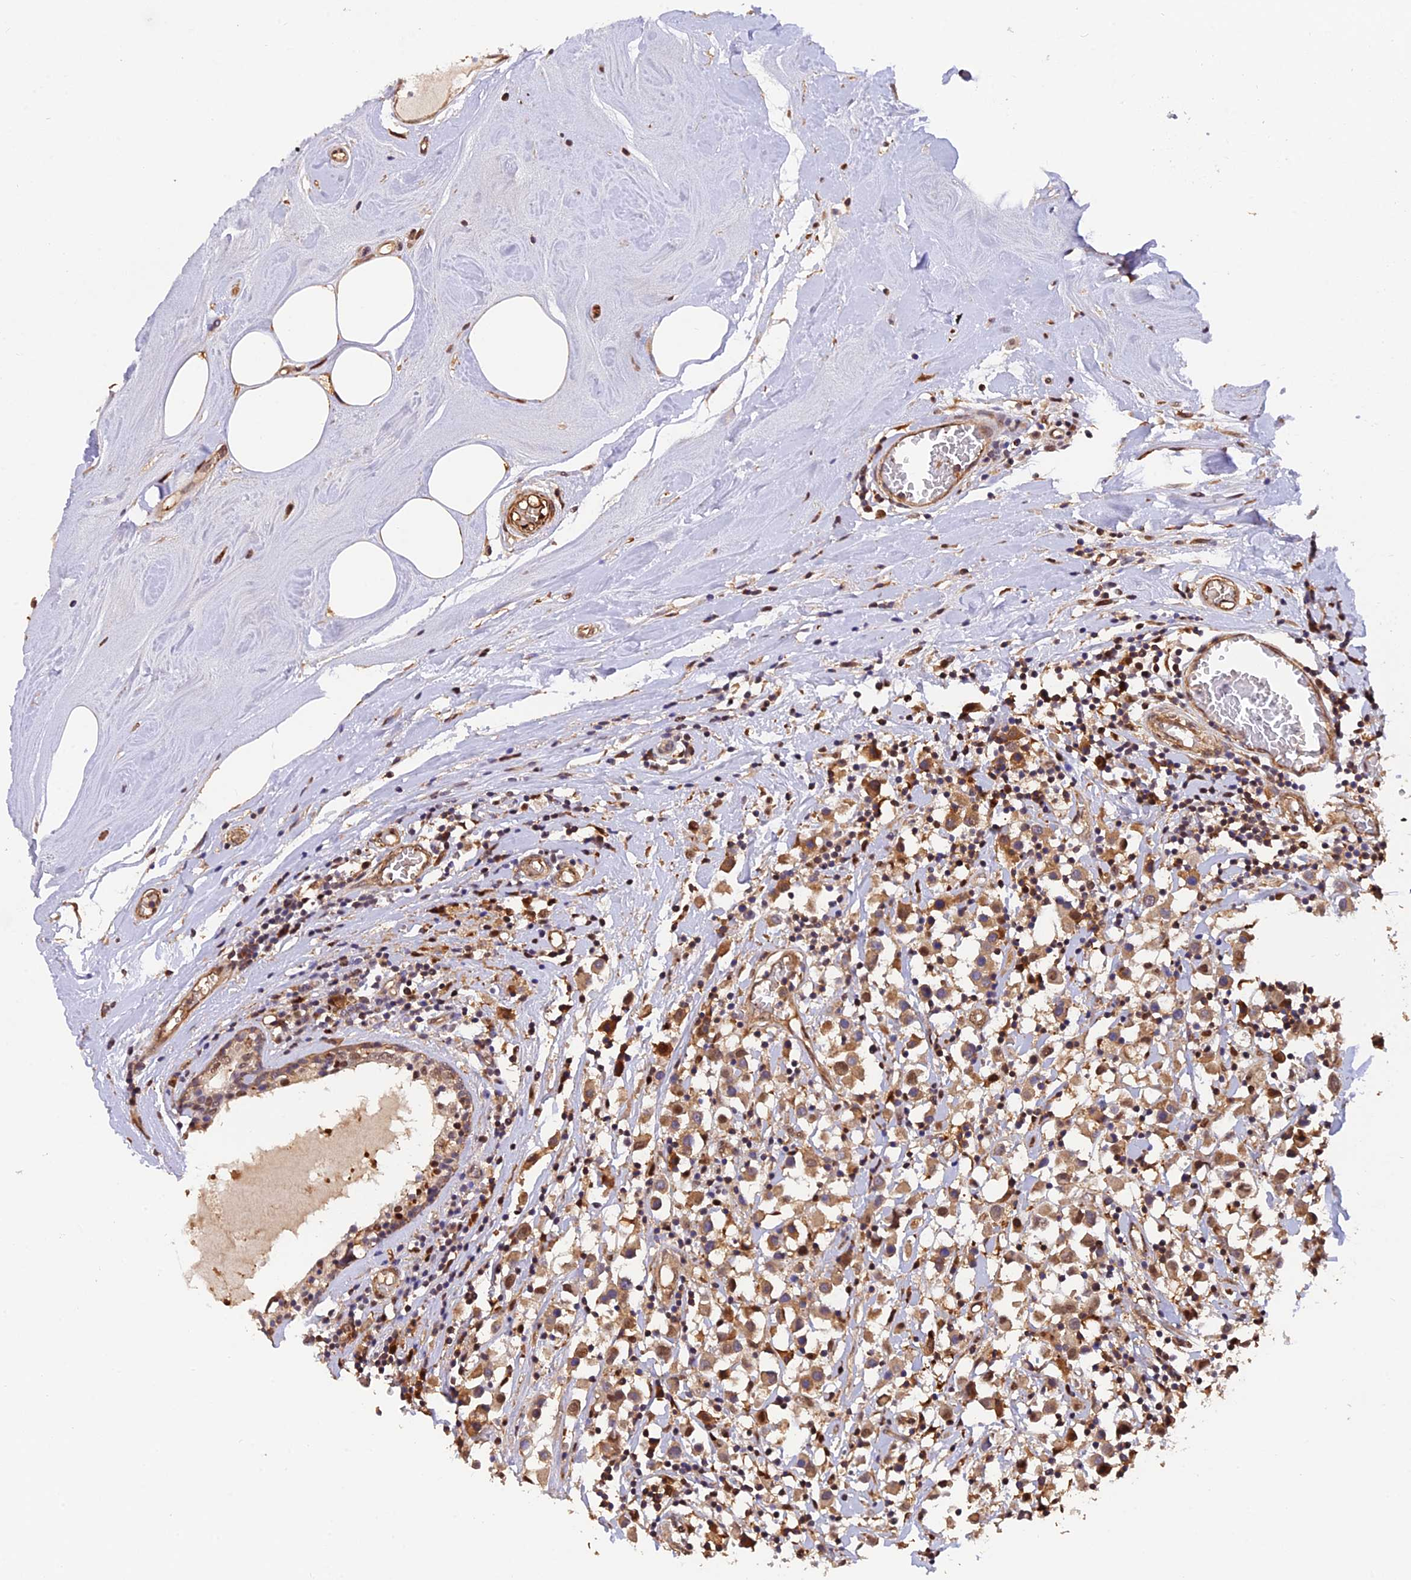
{"staining": {"intensity": "moderate", "quantity": ">75%", "location": "cytoplasmic/membranous"}, "tissue": "breast cancer", "cell_type": "Tumor cells", "image_type": "cancer", "snomed": [{"axis": "morphology", "description": "Duct carcinoma"}, {"axis": "topography", "description": "Breast"}], "caption": "Breast cancer (intraductal carcinoma) tissue reveals moderate cytoplasmic/membranous expression in approximately >75% of tumor cells", "gene": "PSMB3", "patient": {"sex": "female", "age": 61}}